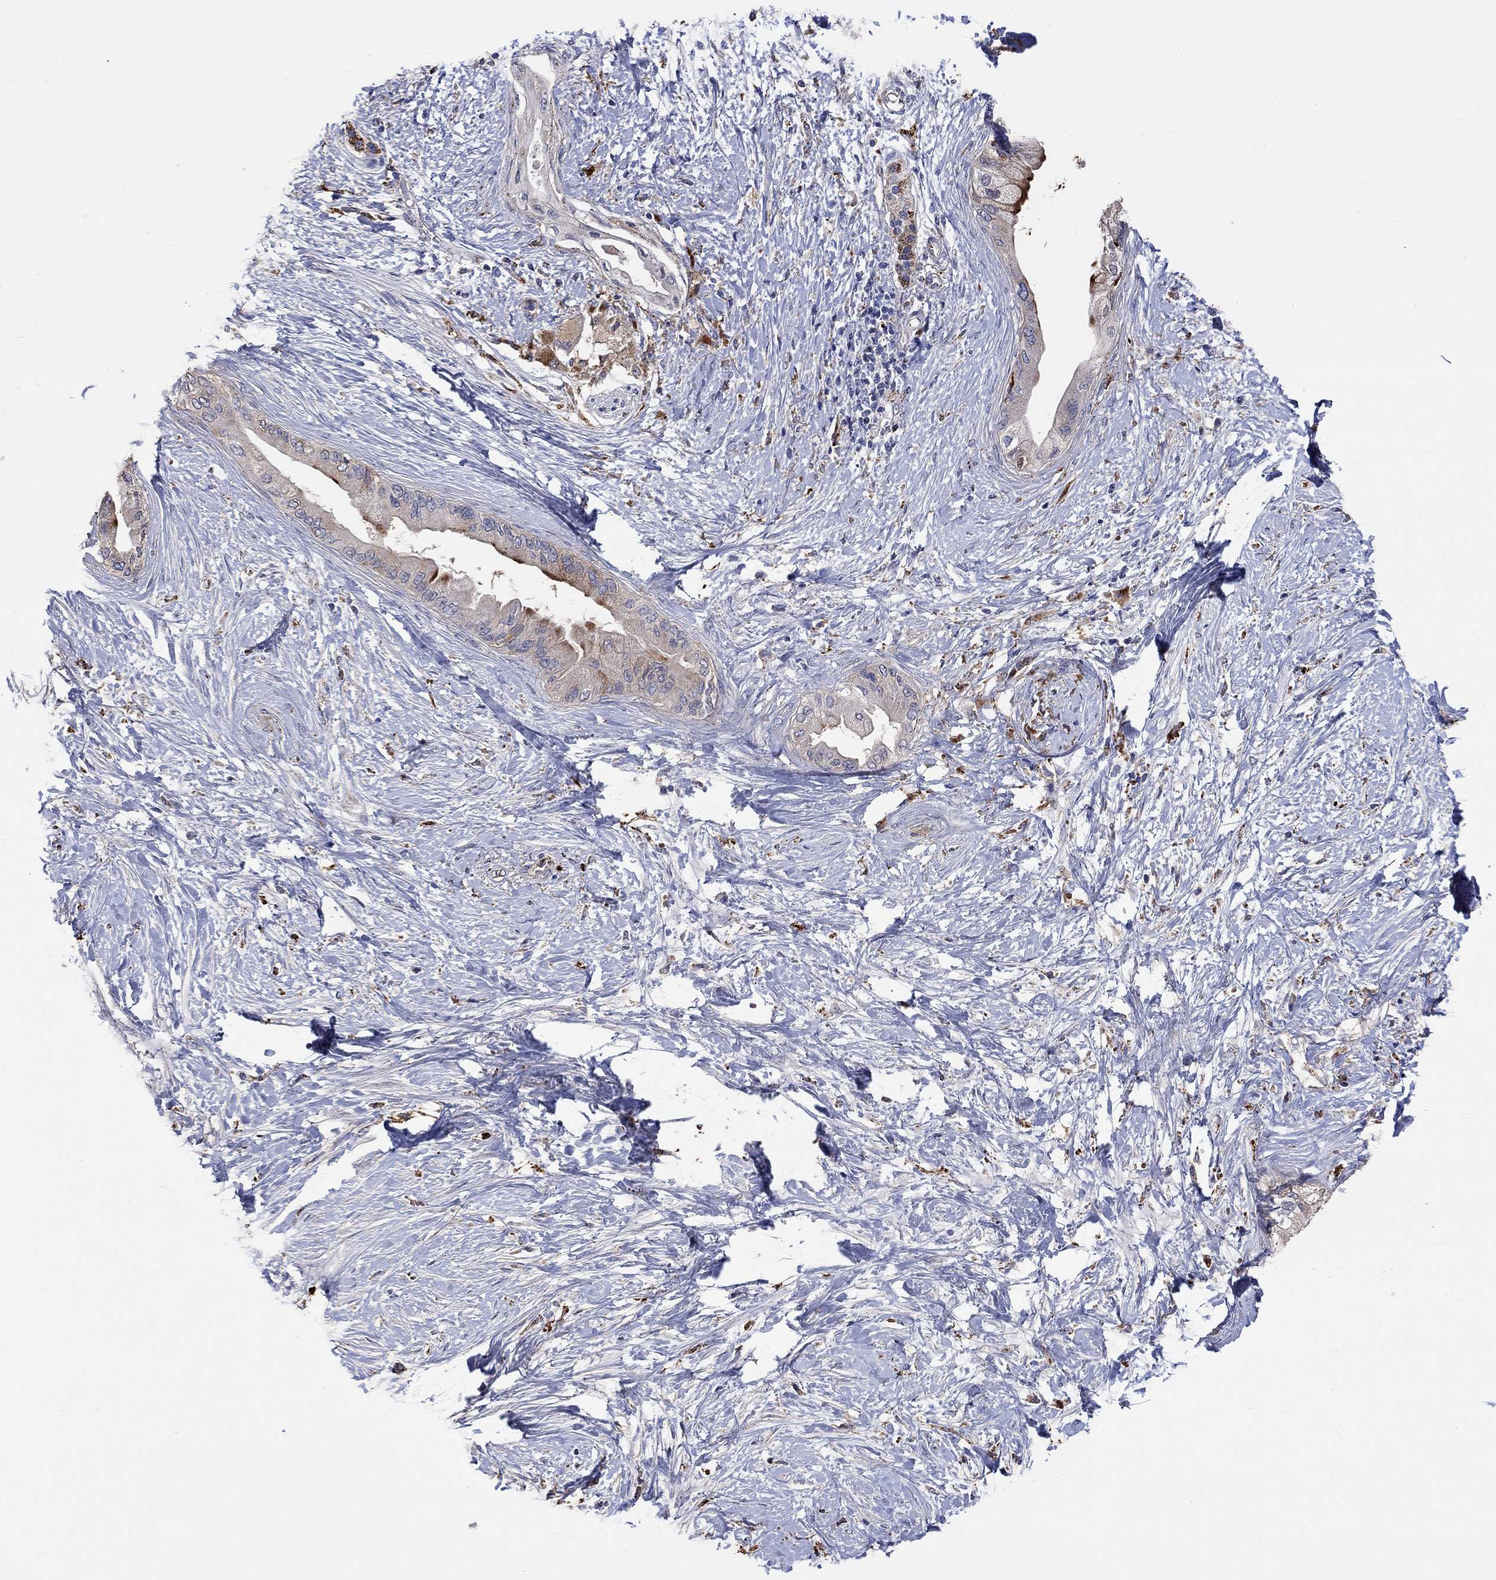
{"staining": {"intensity": "negative", "quantity": "none", "location": "none"}, "tissue": "pancreatic cancer", "cell_type": "Tumor cells", "image_type": "cancer", "snomed": [{"axis": "morphology", "description": "Normal tissue, NOS"}, {"axis": "morphology", "description": "Adenocarcinoma, NOS"}, {"axis": "topography", "description": "Pancreas"}, {"axis": "topography", "description": "Duodenum"}], "caption": "Immunohistochemistry (IHC) histopathology image of human pancreatic adenocarcinoma stained for a protein (brown), which exhibits no staining in tumor cells.", "gene": "CTSB", "patient": {"sex": "female", "age": 60}}